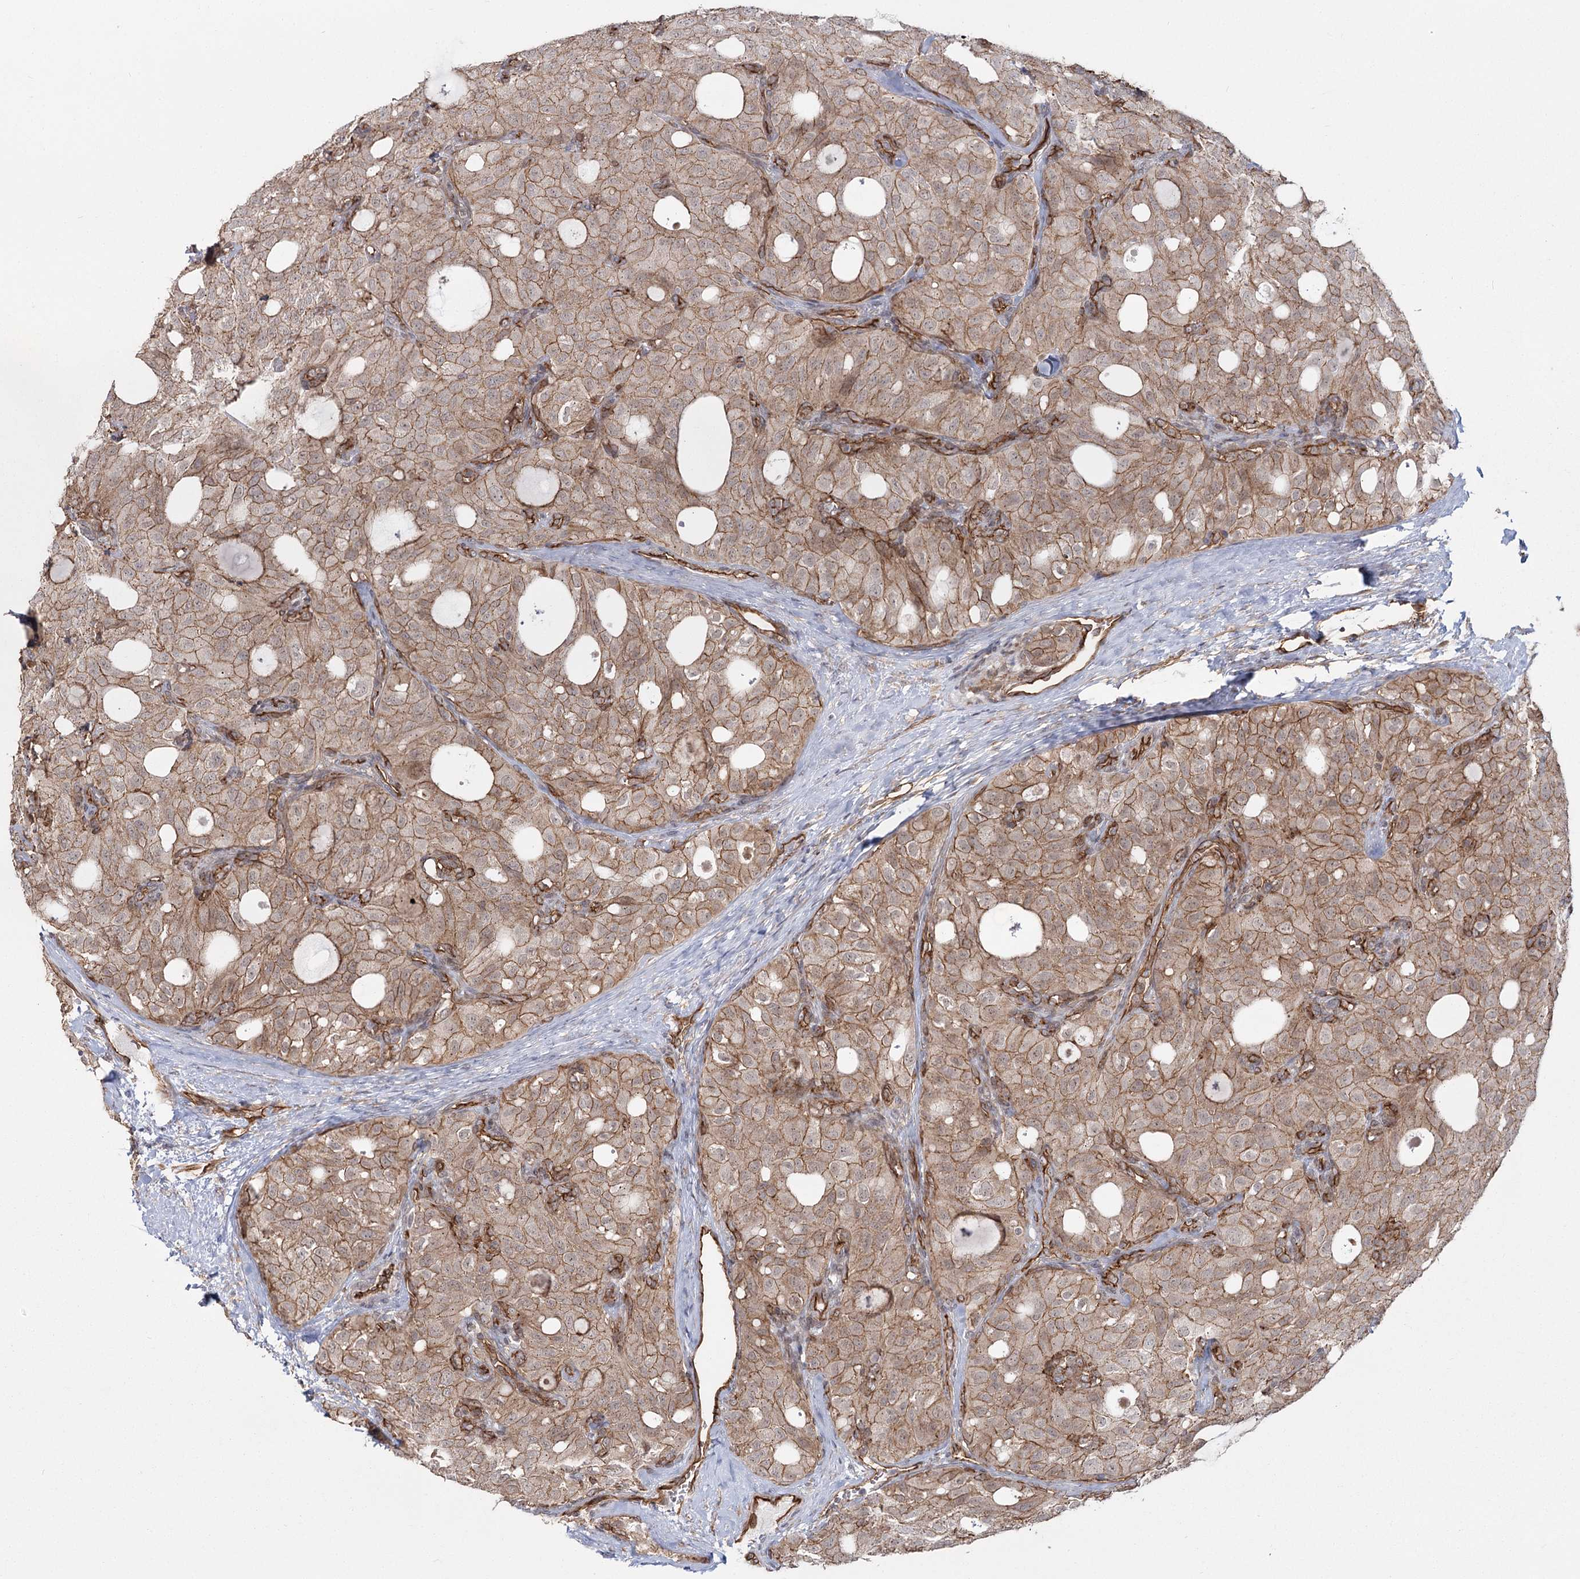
{"staining": {"intensity": "moderate", "quantity": ">75%", "location": "cytoplasmic/membranous"}, "tissue": "thyroid cancer", "cell_type": "Tumor cells", "image_type": "cancer", "snomed": [{"axis": "morphology", "description": "Follicular adenoma carcinoma, NOS"}, {"axis": "topography", "description": "Thyroid gland"}], "caption": "Human thyroid follicular adenoma carcinoma stained with a protein marker reveals moderate staining in tumor cells.", "gene": "RPP14", "patient": {"sex": "male", "age": 75}}